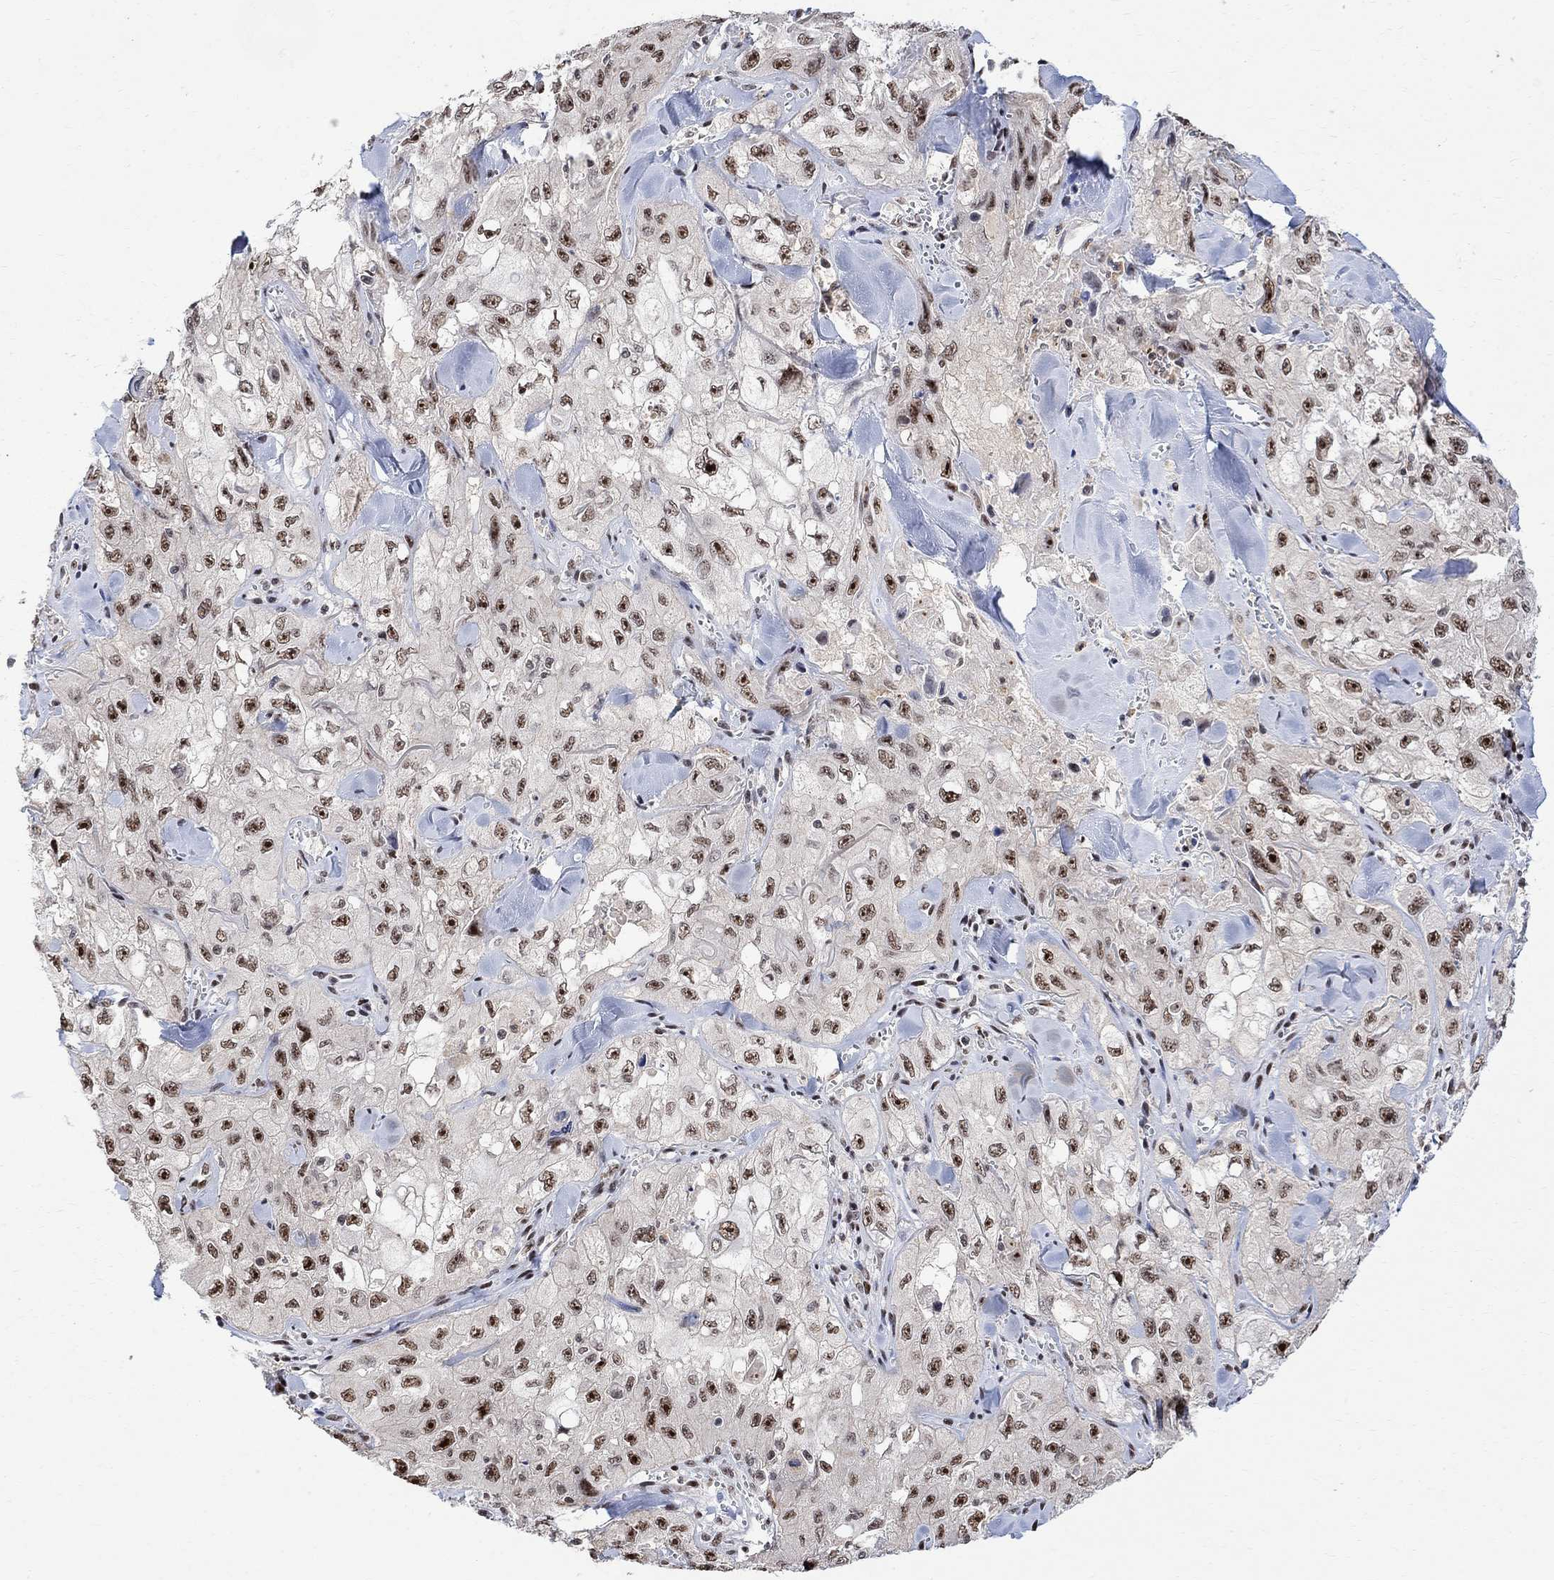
{"staining": {"intensity": "strong", "quantity": ">75%", "location": "nuclear"}, "tissue": "skin cancer", "cell_type": "Tumor cells", "image_type": "cancer", "snomed": [{"axis": "morphology", "description": "Squamous cell carcinoma, NOS"}, {"axis": "topography", "description": "Skin"}, {"axis": "topography", "description": "Subcutis"}], "caption": "The image shows staining of skin cancer, revealing strong nuclear protein expression (brown color) within tumor cells. The protein of interest is shown in brown color, while the nuclei are stained blue.", "gene": "E4F1", "patient": {"sex": "male", "age": 73}}